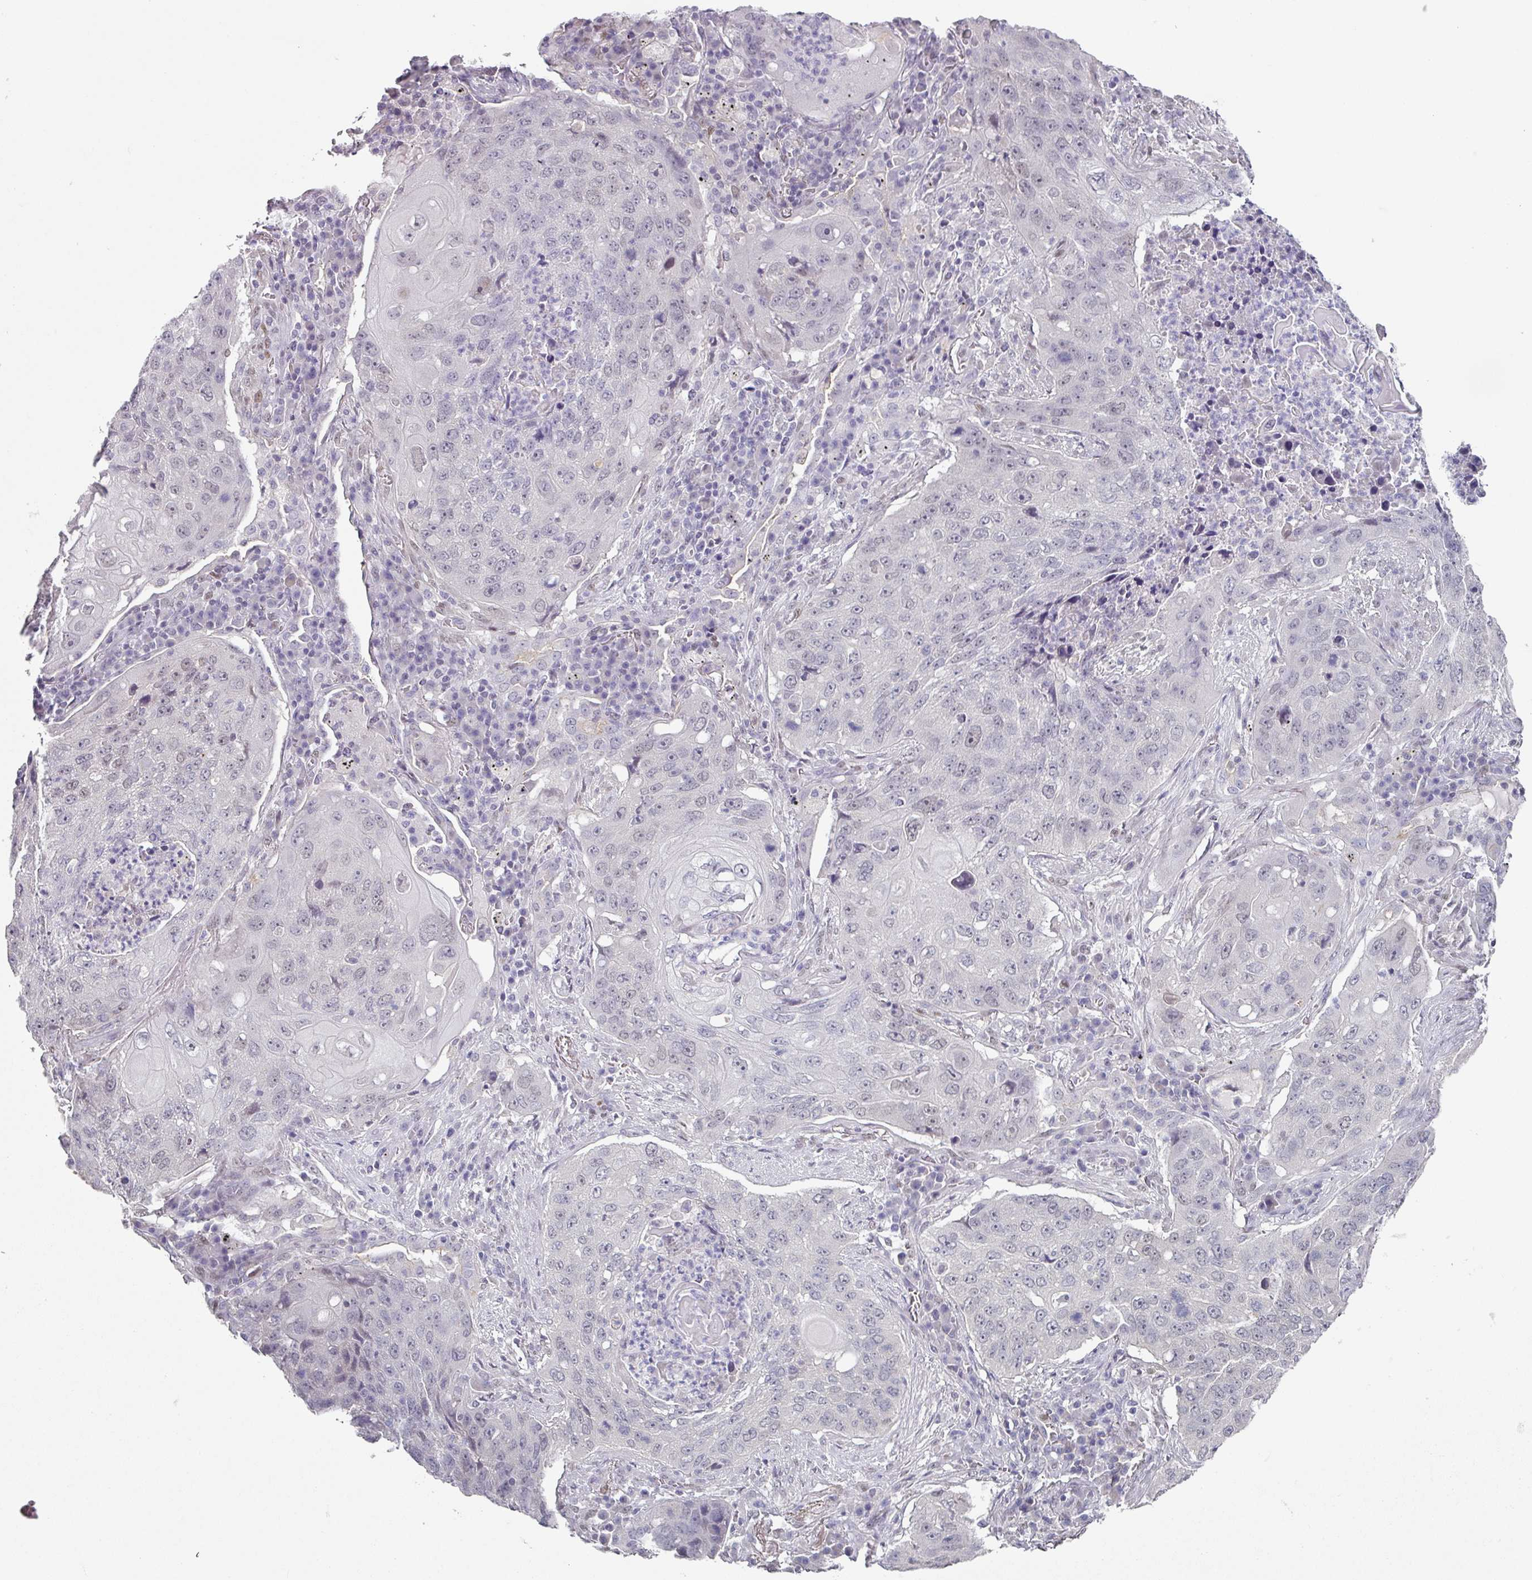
{"staining": {"intensity": "negative", "quantity": "none", "location": "none"}, "tissue": "lung cancer", "cell_type": "Tumor cells", "image_type": "cancer", "snomed": [{"axis": "morphology", "description": "Squamous cell carcinoma, NOS"}, {"axis": "topography", "description": "Lung"}], "caption": "Immunohistochemistry (IHC) of human squamous cell carcinoma (lung) displays no positivity in tumor cells.", "gene": "ELK1", "patient": {"sex": "female", "age": 63}}